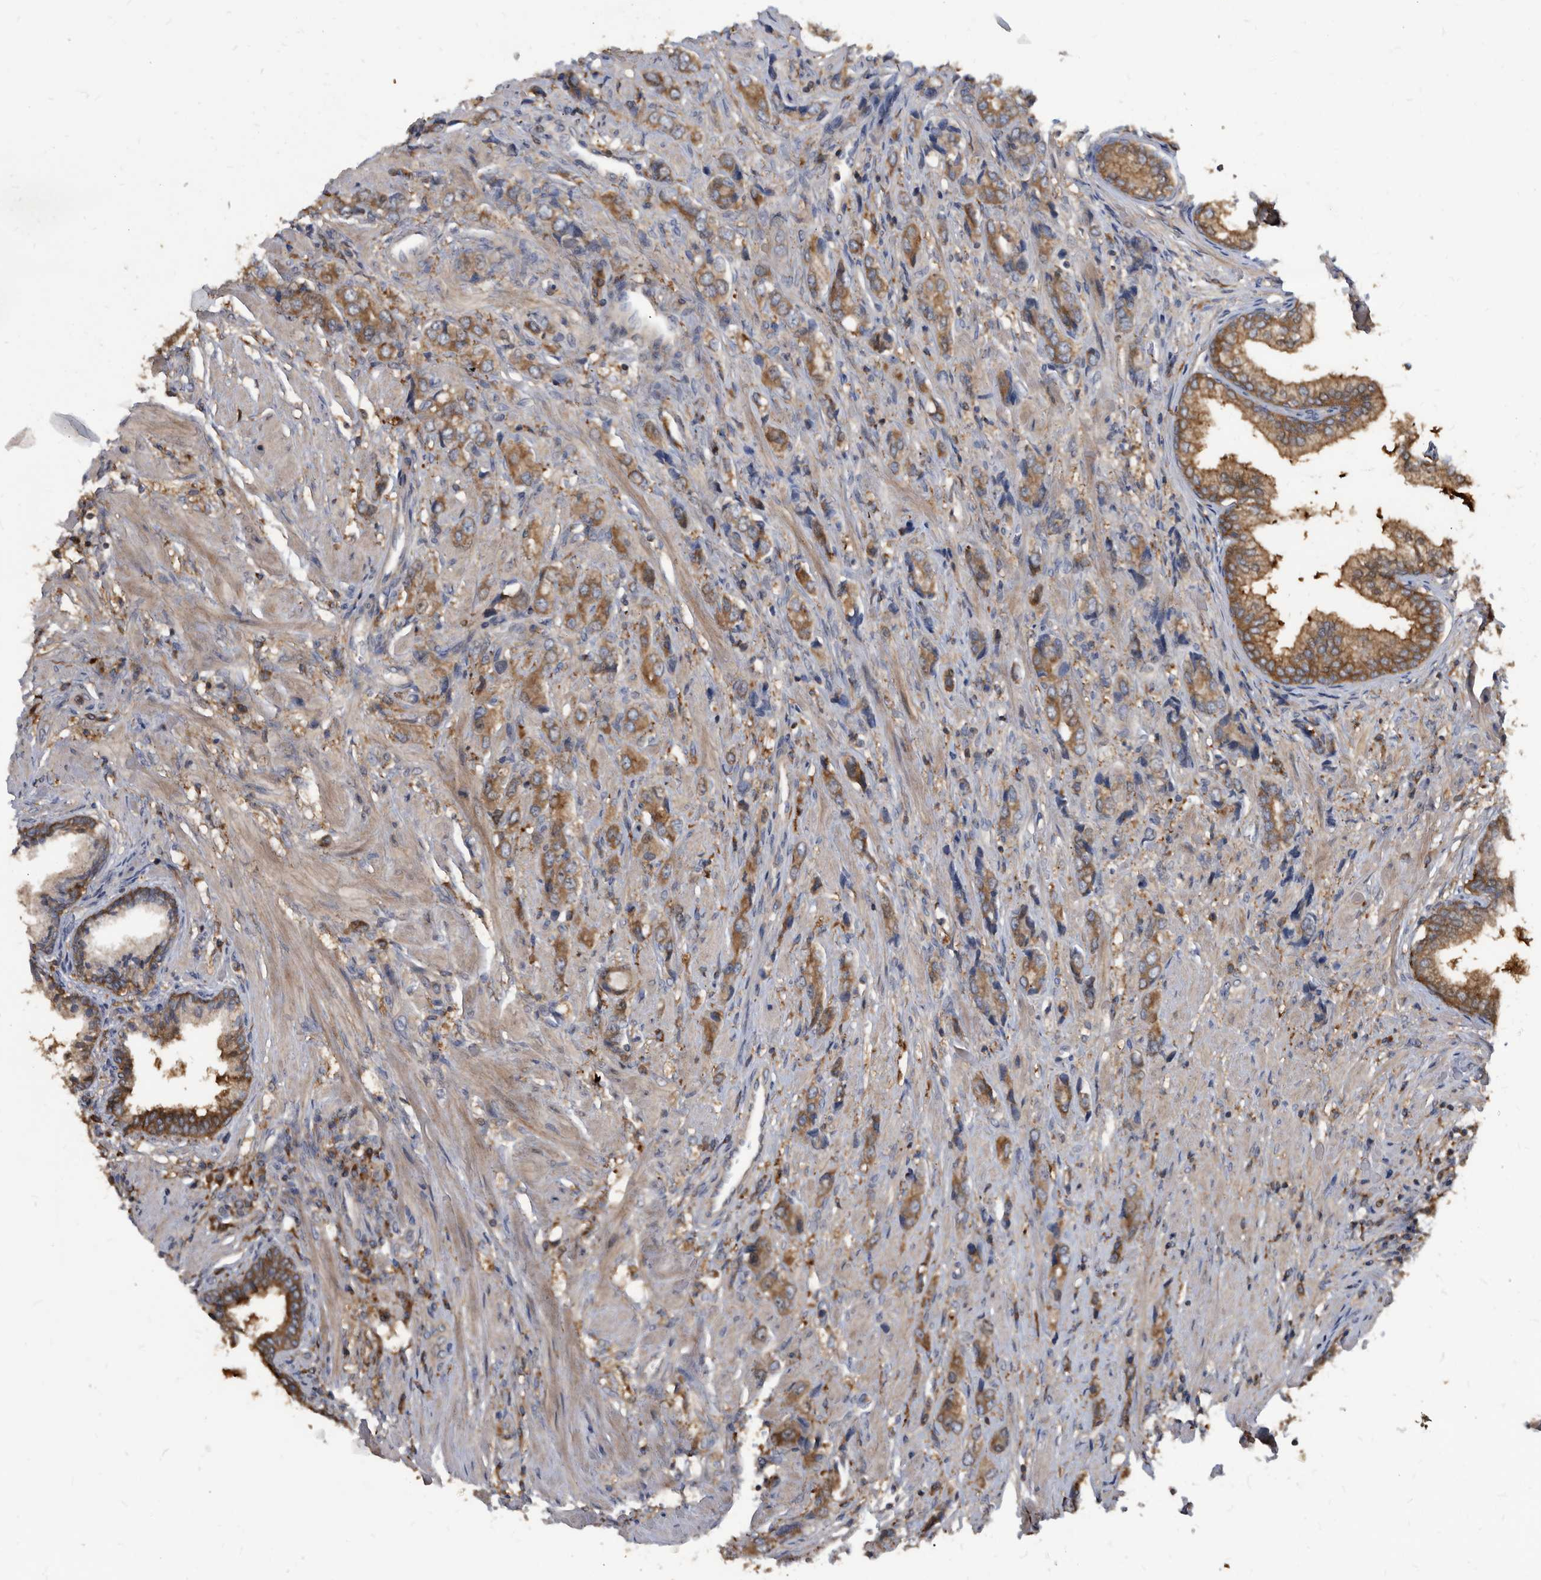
{"staining": {"intensity": "moderate", "quantity": ">75%", "location": "cytoplasmic/membranous"}, "tissue": "prostate cancer", "cell_type": "Tumor cells", "image_type": "cancer", "snomed": [{"axis": "morphology", "description": "Adenocarcinoma, High grade"}, {"axis": "topography", "description": "Prostate"}], "caption": "Adenocarcinoma (high-grade) (prostate) stained for a protein (brown) shows moderate cytoplasmic/membranous positive staining in approximately >75% of tumor cells.", "gene": "APEH", "patient": {"sex": "male", "age": 61}}